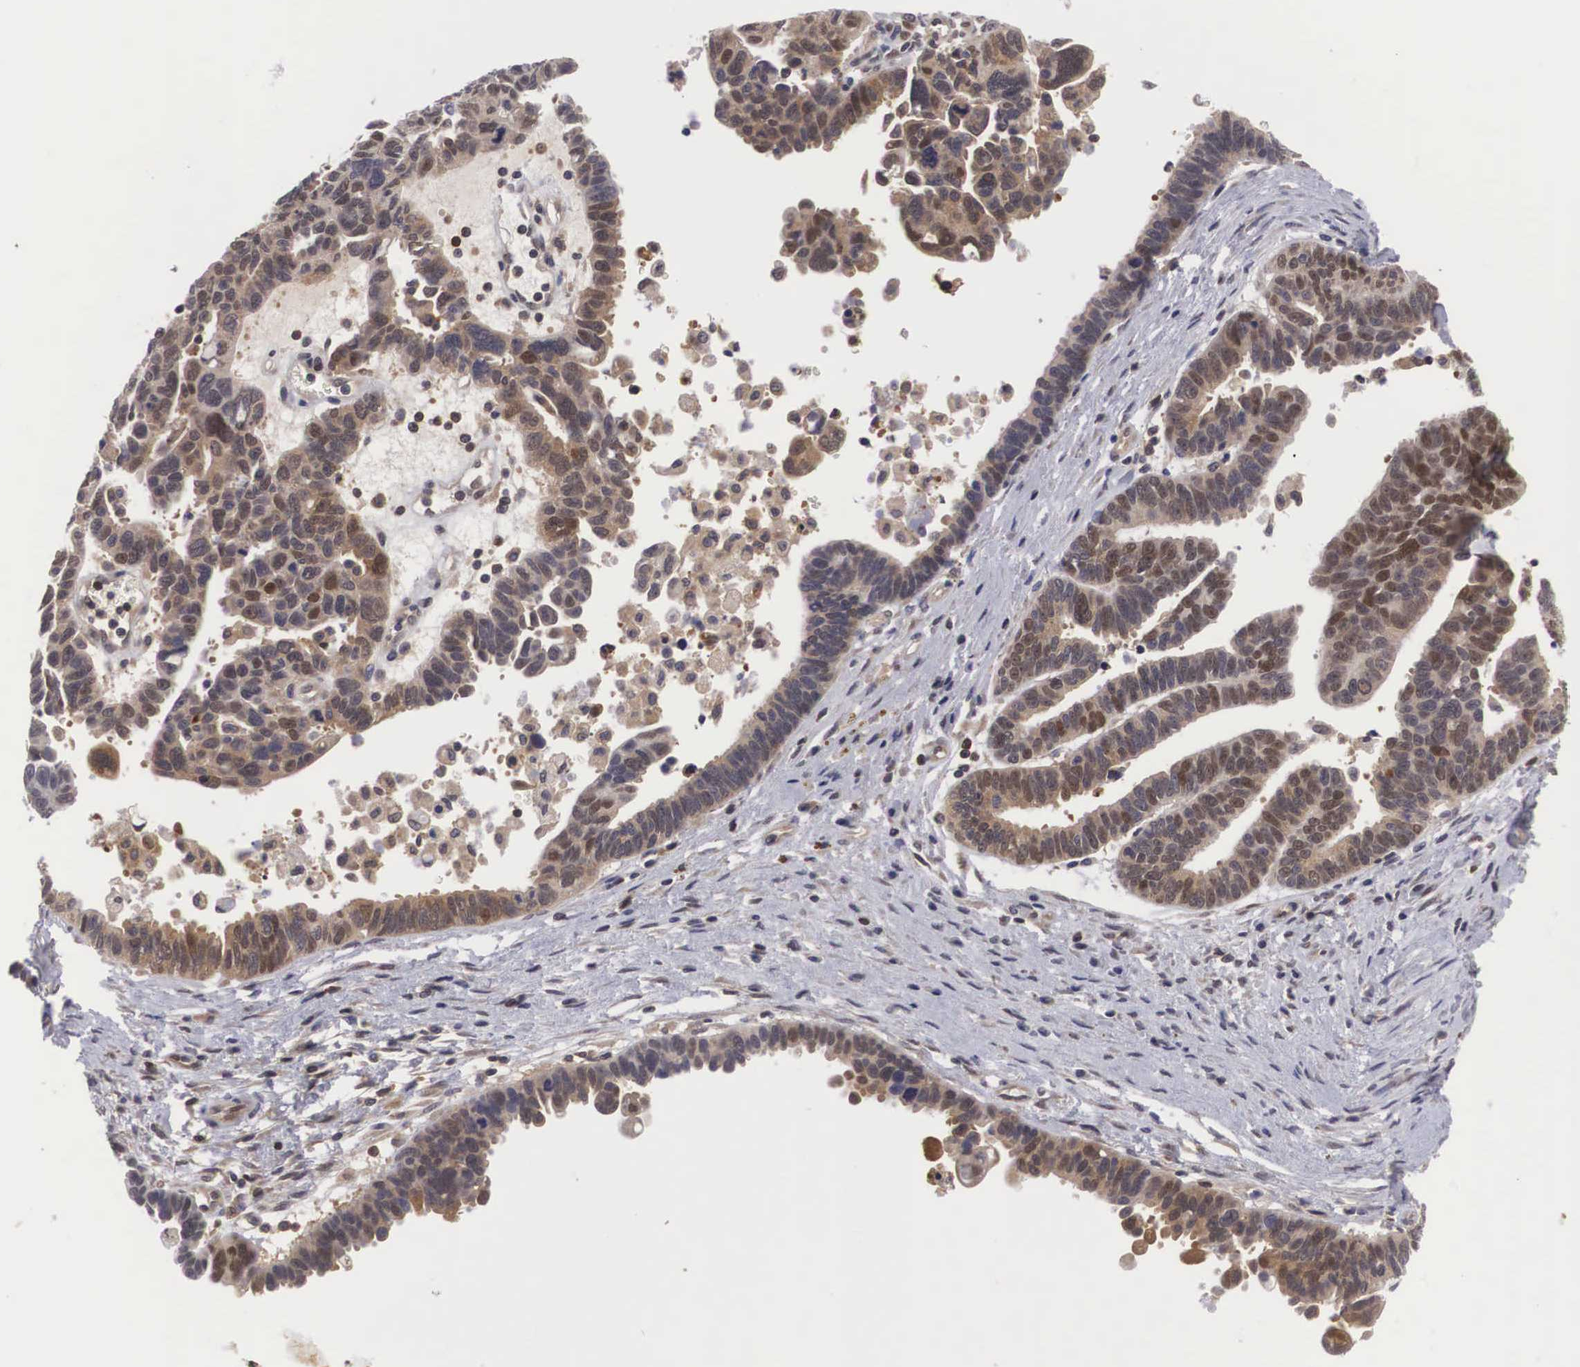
{"staining": {"intensity": "moderate", "quantity": ">75%", "location": "cytoplasmic/membranous,nuclear"}, "tissue": "ovarian cancer", "cell_type": "Tumor cells", "image_type": "cancer", "snomed": [{"axis": "morphology", "description": "Carcinoma, endometroid"}, {"axis": "morphology", "description": "Cystadenocarcinoma, serous, NOS"}, {"axis": "topography", "description": "Ovary"}], "caption": "Immunohistochemical staining of ovarian endometroid carcinoma demonstrates medium levels of moderate cytoplasmic/membranous and nuclear protein staining in about >75% of tumor cells.", "gene": "ADSL", "patient": {"sex": "female", "age": 45}}